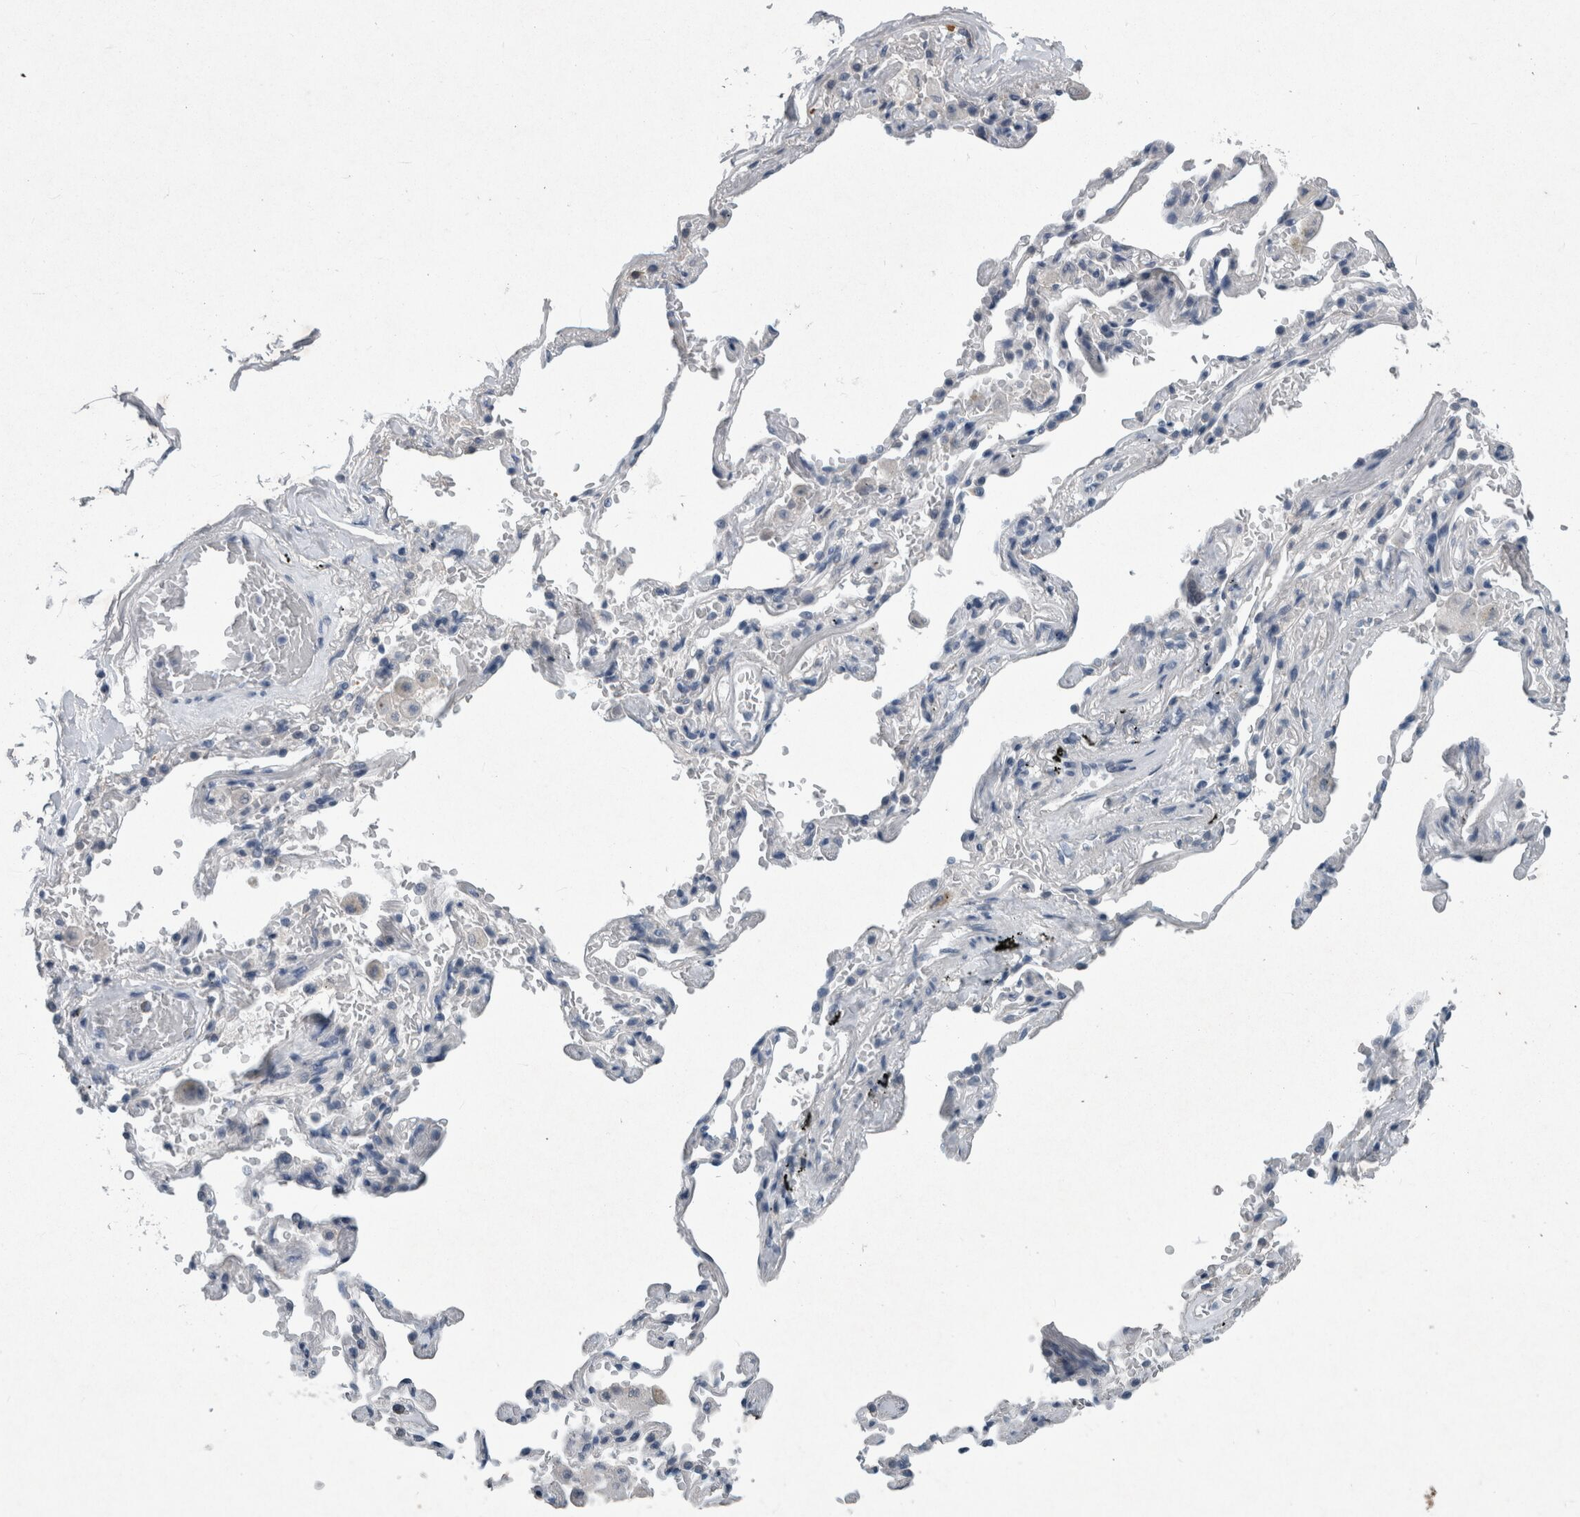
{"staining": {"intensity": "negative", "quantity": "none", "location": "none"}, "tissue": "adipose tissue", "cell_type": "Adipocytes", "image_type": "normal", "snomed": [{"axis": "morphology", "description": "Normal tissue, NOS"}, {"axis": "topography", "description": "Cartilage tissue"}, {"axis": "topography", "description": "Lung"}], "caption": "High power microscopy micrograph of an immunohistochemistry image of benign adipose tissue, revealing no significant positivity in adipocytes.", "gene": "FAM83H", "patient": {"sex": "female", "age": 77}}